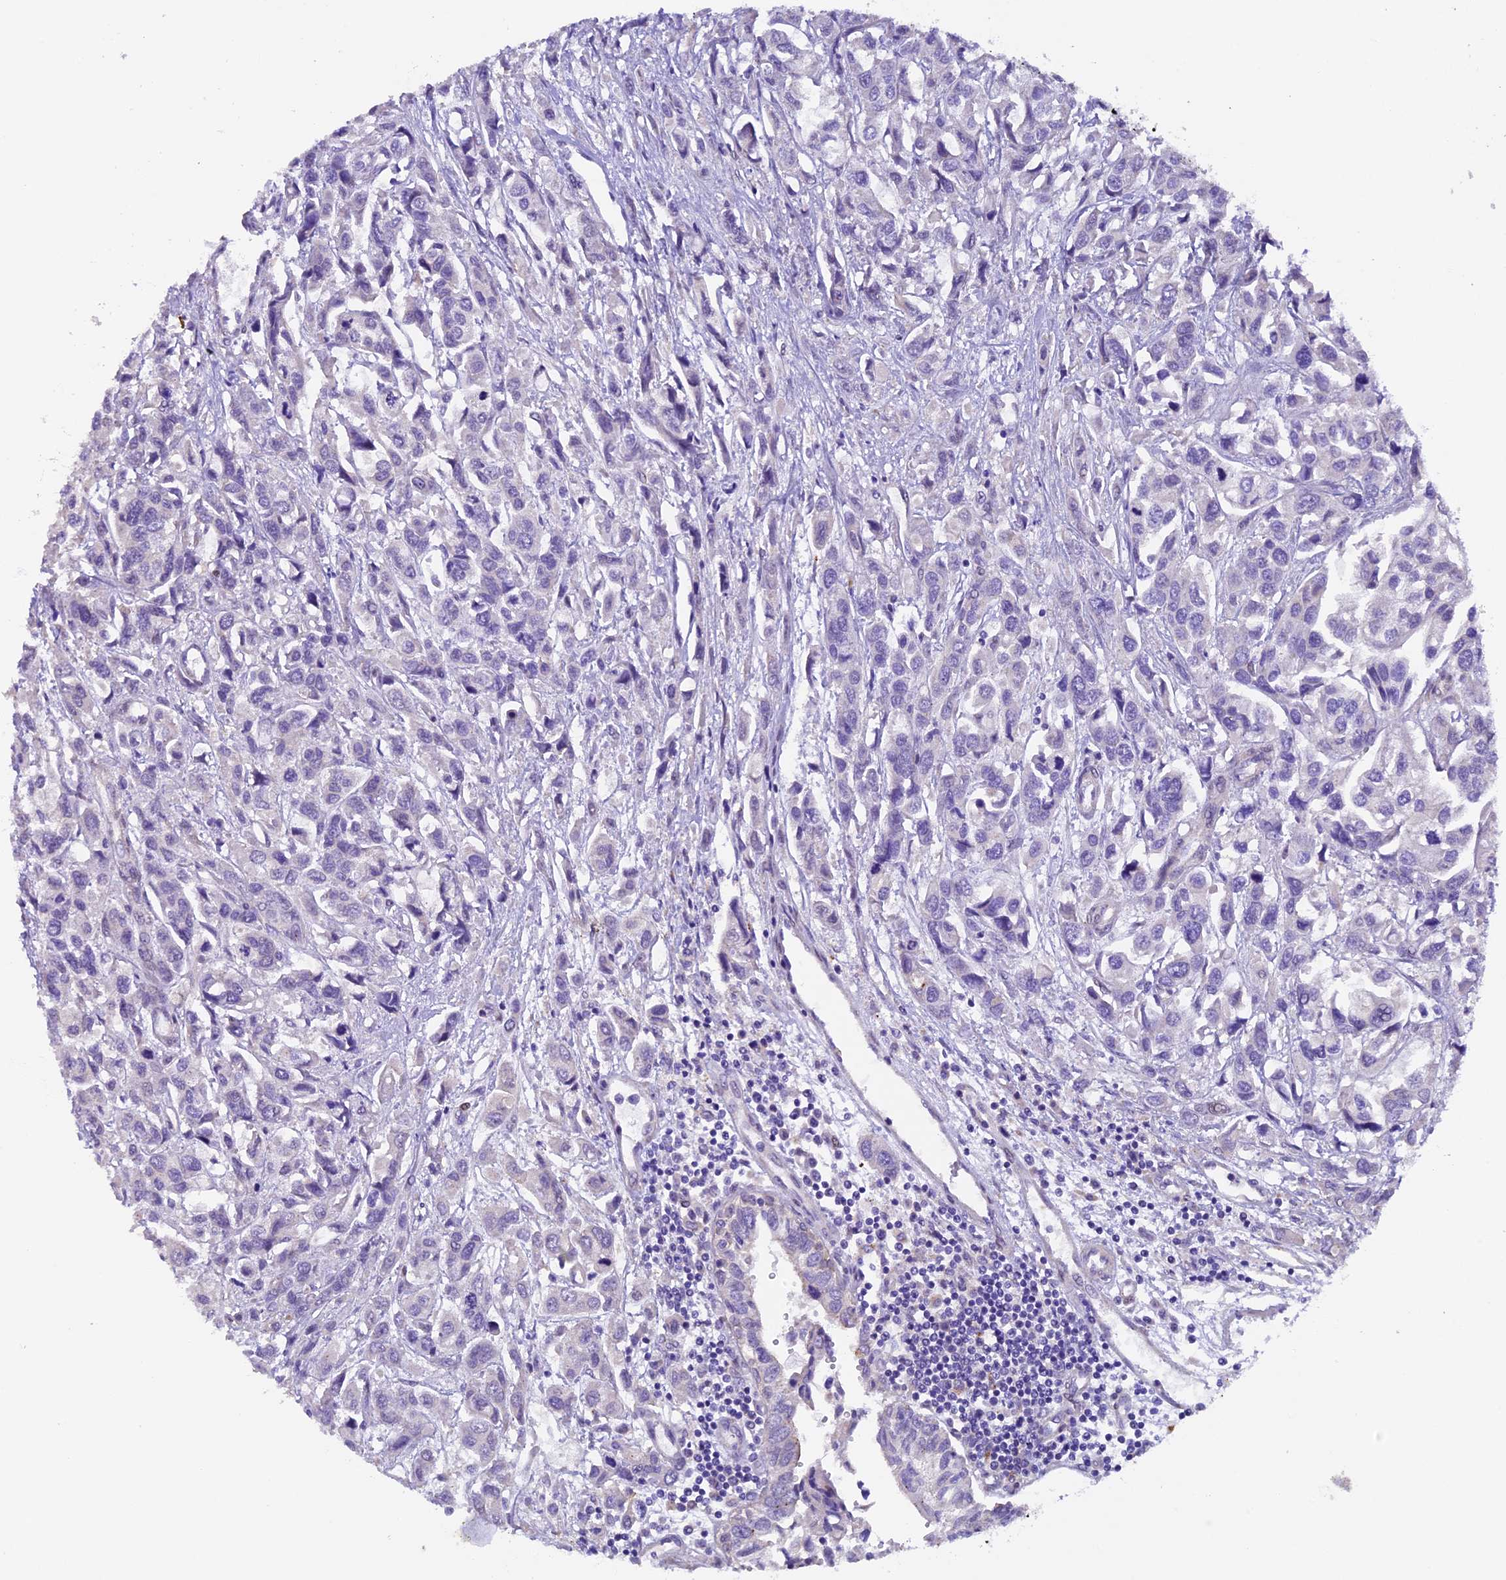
{"staining": {"intensity": "negative", "quantity": "none", "location": "none"}, "tissue": "urothelial cancer", "cell_type": "Tumor cells", "image_type": "cancer", "snomed": [{"axis": "morphology", "description": "Urothelial carcinoma, High grade"}, {"axis": "topography", "description": "Urinary bladder"}], "caption": "Human urothelial cancer stained for a protein using immunohistochemistry (IHC) shows no positivity in tumor cells.", "gene": "NCK2", "patient": {"sex": "male", "age": 67}}